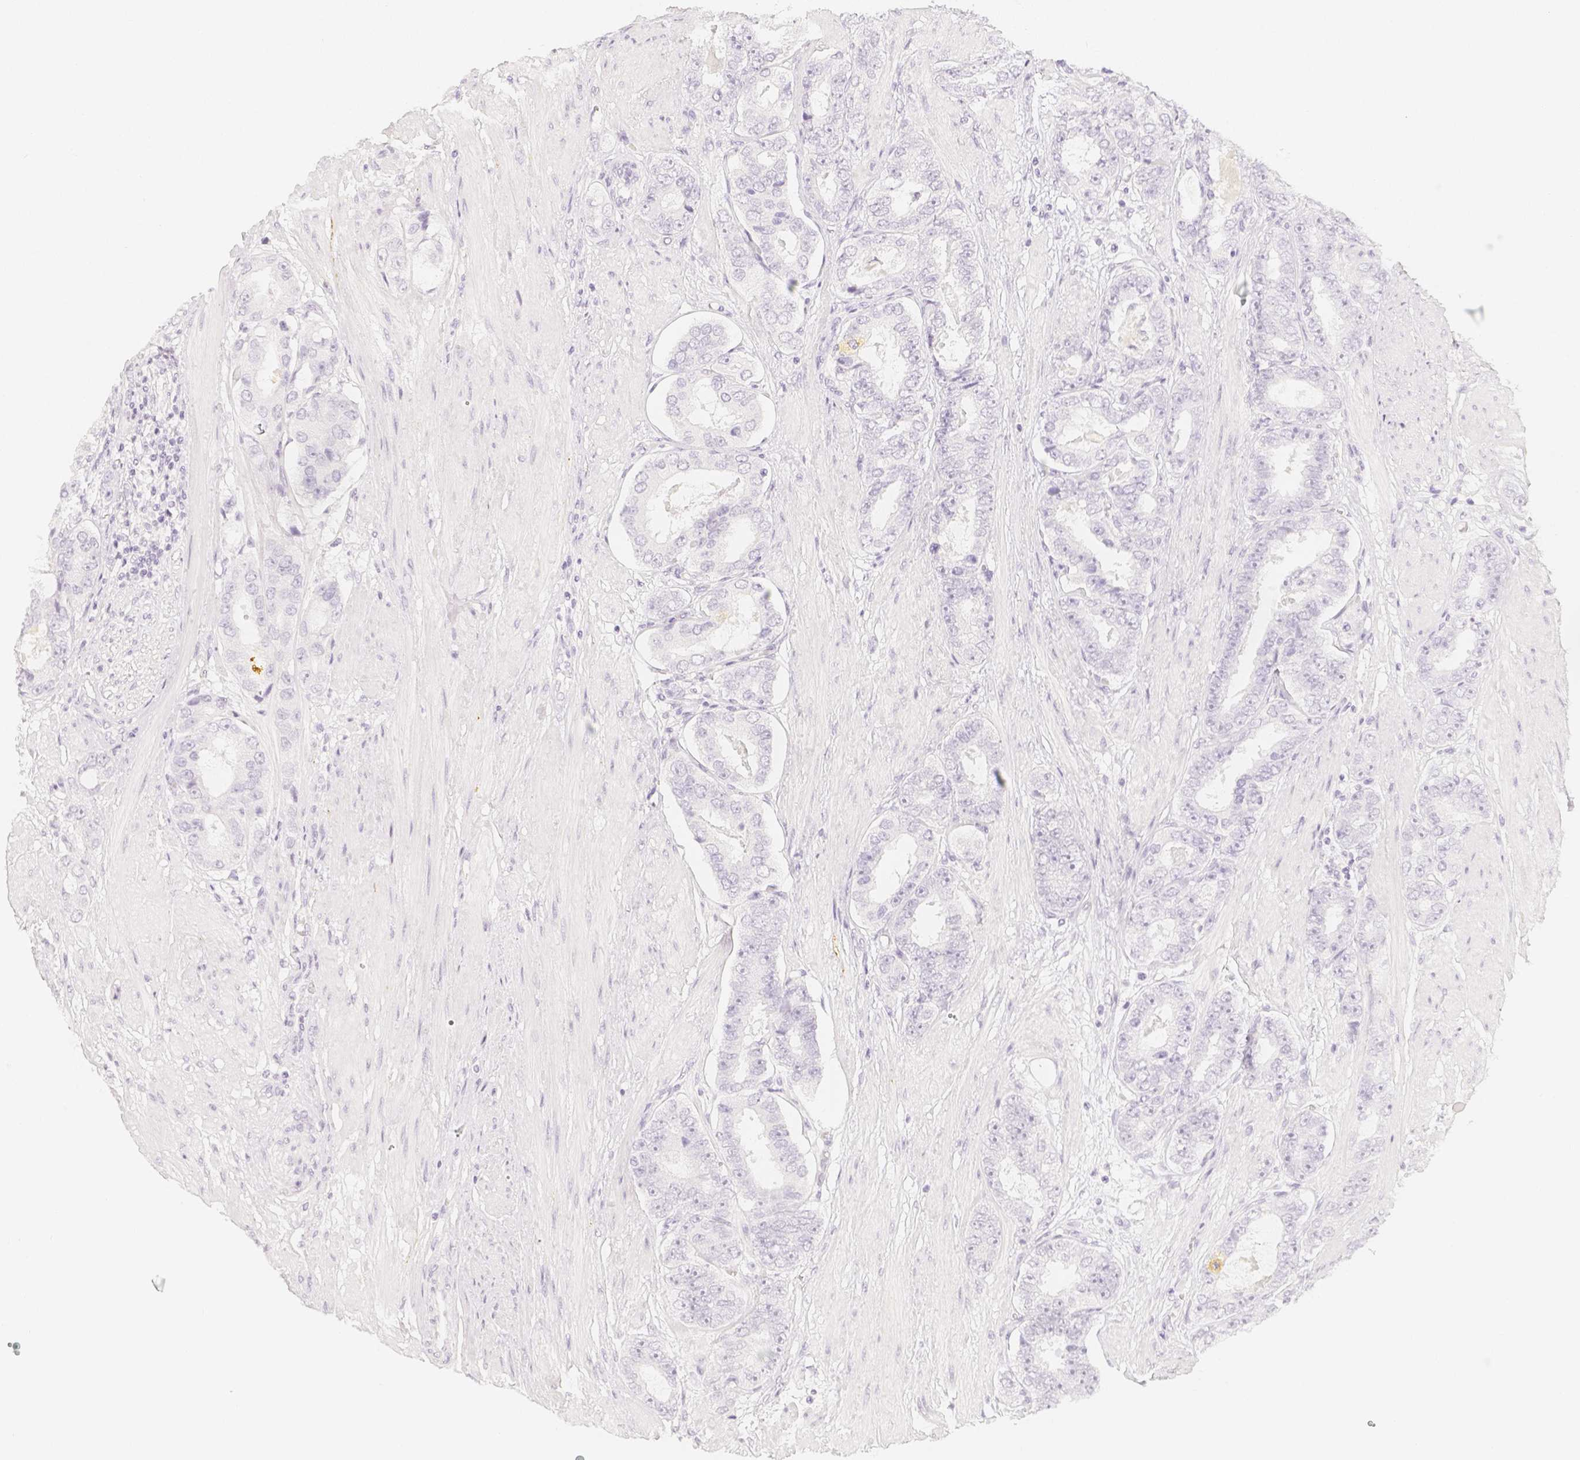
{"staining": {"intensity": "negative", "quantity": "none", "location": "none"}, "tissue": "prostate cancer", "cell_type": "Tumor cells", "image_type": "cancer", "snomed": [{"axis": "morphology", "description": "Adenocarcinoma, High grade"}, {"axis": "topography", "description": "Prostate"}], "caption": "DAB immunohistochemical staining of human high-grade adenocarcinoma (prostate) exhibits no significant positivity in tumor cells. (Immunohistochemistry (ihc), brightfield microscopy, high magnification).", "gene": "SLC18A1", "patient": {"sex": "male", "age": 63}}